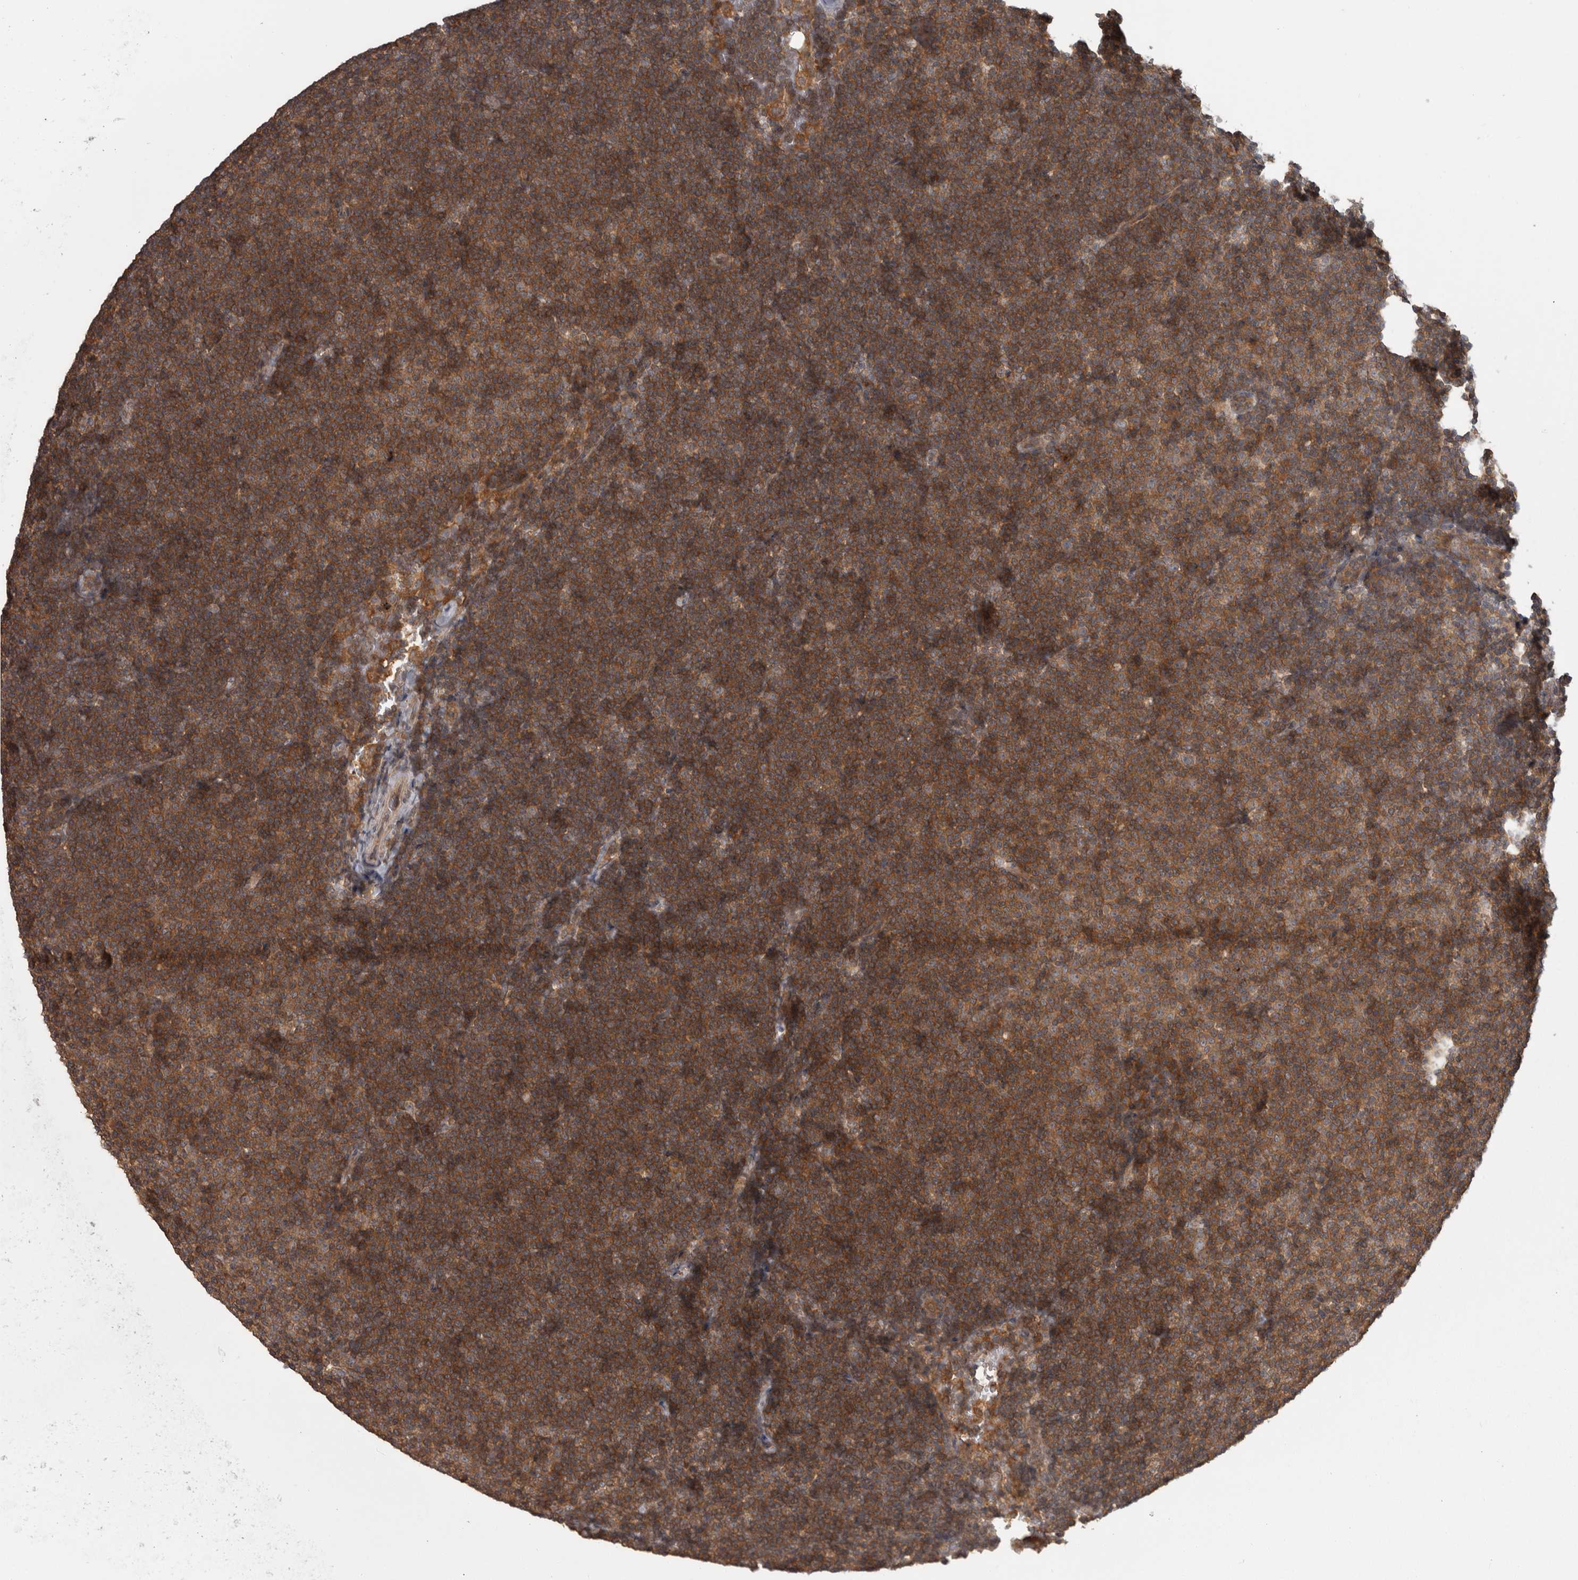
{"staining": {"intensity": "strong", "quantity": ">75%", "location": "cytoplasmic/membranous"}, "tissue": "lymphoma", "cell_type": "Tumor cells", "image_type": "cancer", "snomed": [{"axis": "morphology", "description": "Malignant lymphoma, non-Hodgkin's type, Low grade"}, {"axis": "topography", "description": "Lymph node"}], "caption": "This micrograph displays immunohistochemistry (IHC) staining of human lymphoma, with high strong cytoplasmic/membranous staining in approximately >75% of tumor cells.", "gene": "MICU3", "patient": {"sex": "female", "age": 53}}